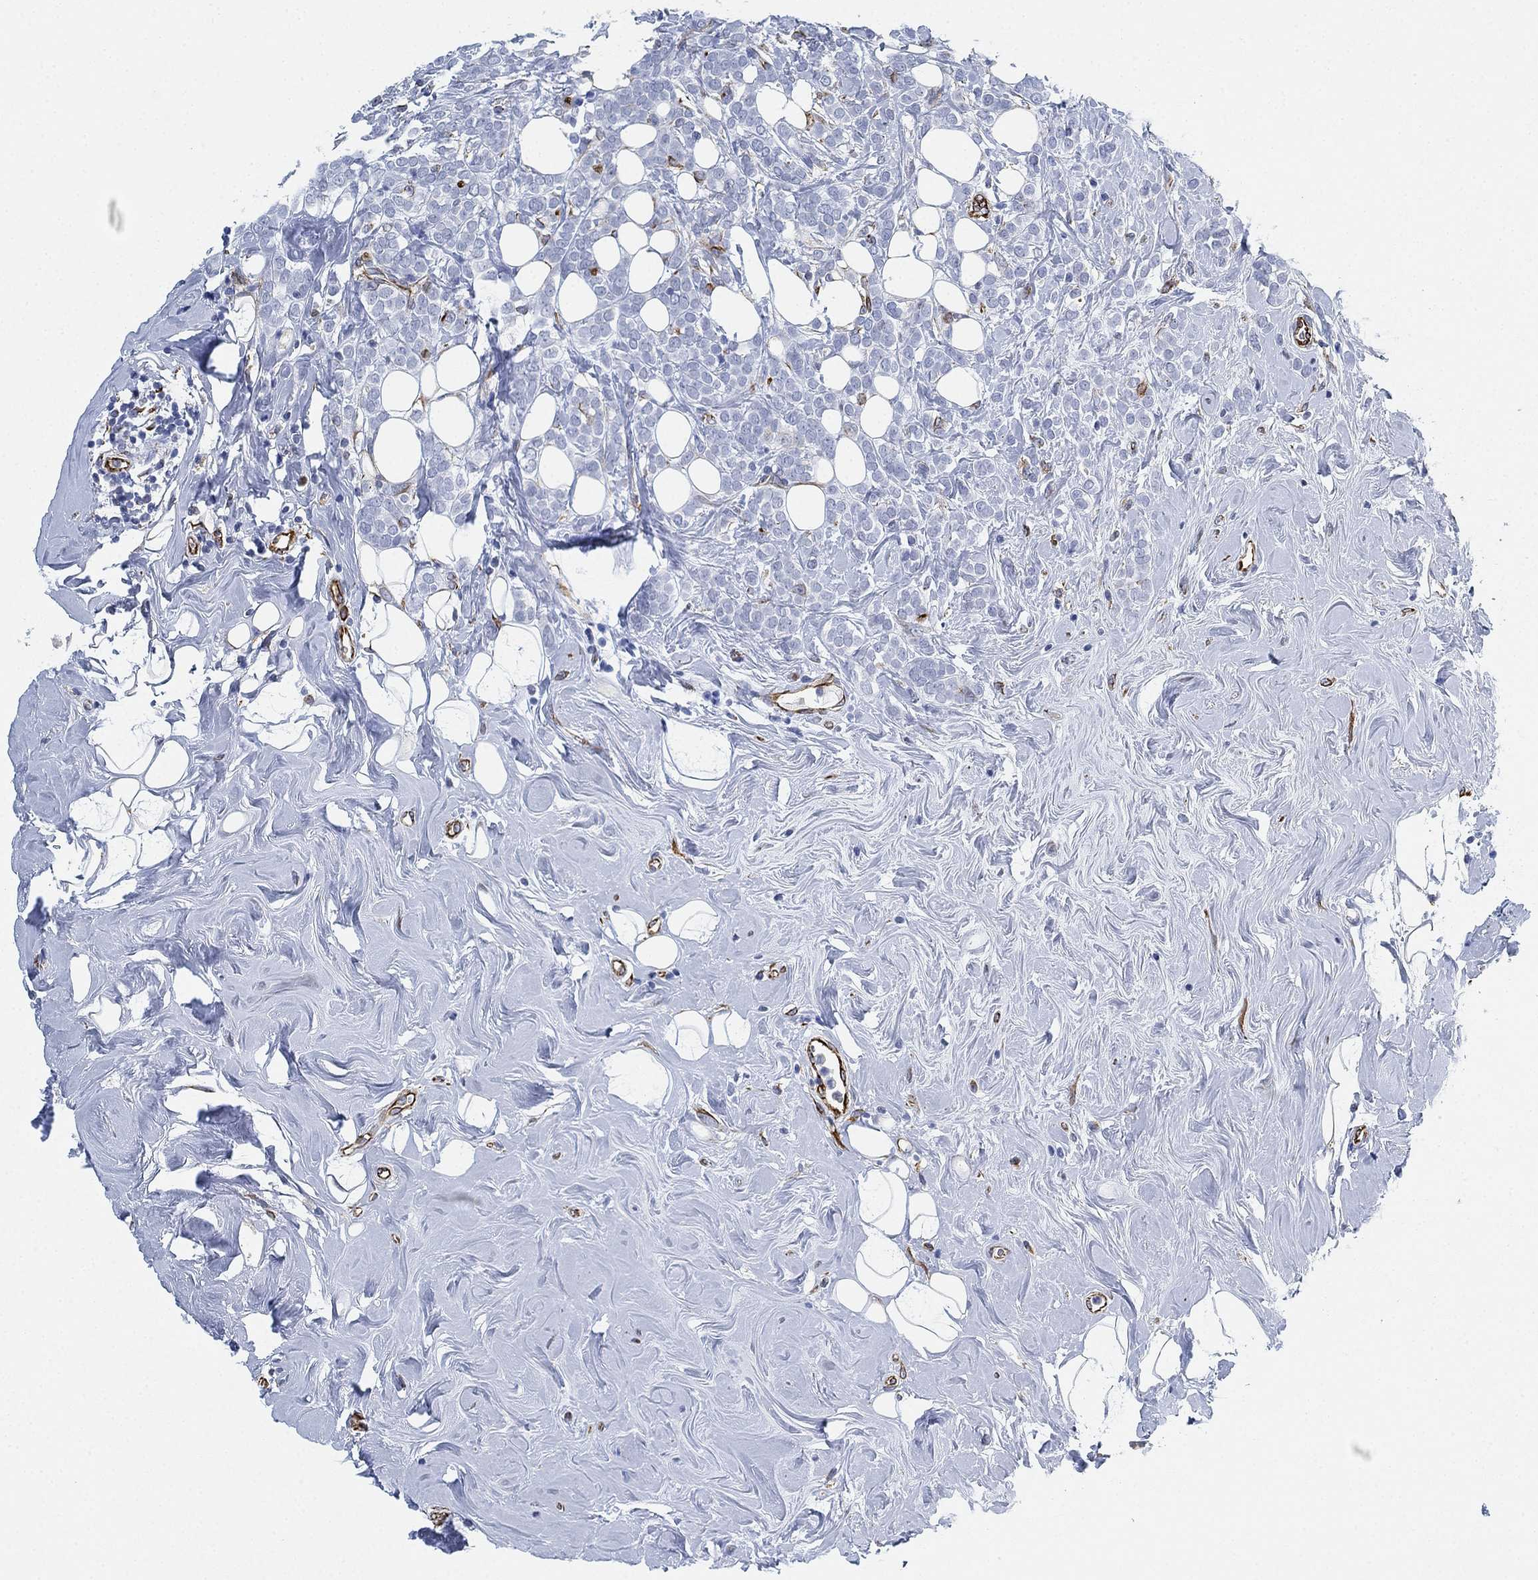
{"staining": {"intensity": "negative", "quantity": "none", "location": "none"}, "tissue": "breast cancer", "cell_type": "Tumor cells", "image_type": "cancer", "snomed": [{"axis": "morphology", "description": "Lobular carcinoma"}, {"axis": "topography", "description": "Breast"}], "caption": "Immunohistochemical staining of breast cancer demonstrates no significant expression in tumor cells.", "gene": "PSKH2", "patient": {"sex": "female", "age": 49}}